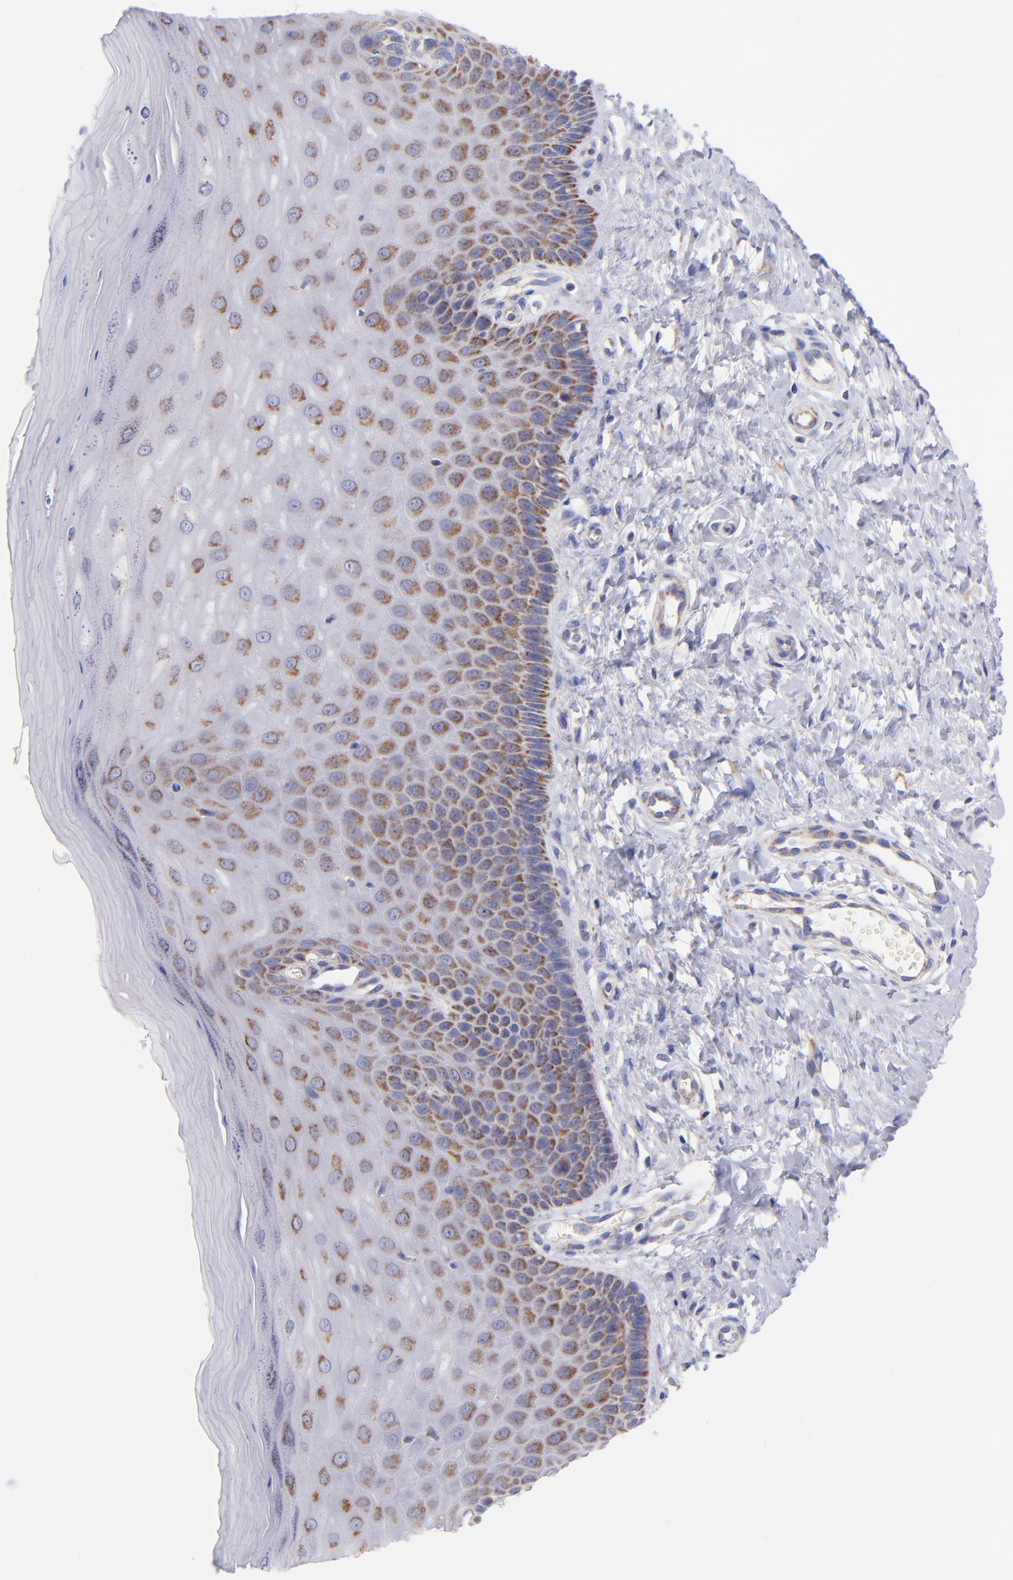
{"staining": {"intensity": "moderate", "quantity": "25%-75%", "location": "cytoplasmic/membranous"}, "tissue": "cervix", "cell_type": "Glandular cells", "image_type": "normal", "snomed": [{"axis": "morphology", "description": "Normal tissue, NOS"}, {"axis": "topography", "description": "Cervix"}], "caption": "DAB immunohistochemical staining of benign cervix exhibits moderate cytoplasmic/membranous protein expression in about 25%-75% of glandular cells. (IHC, brightfield microscopy, high magnification).", "gene": "NDUFB7", "patient": {"sex": "female", "age": 55}}